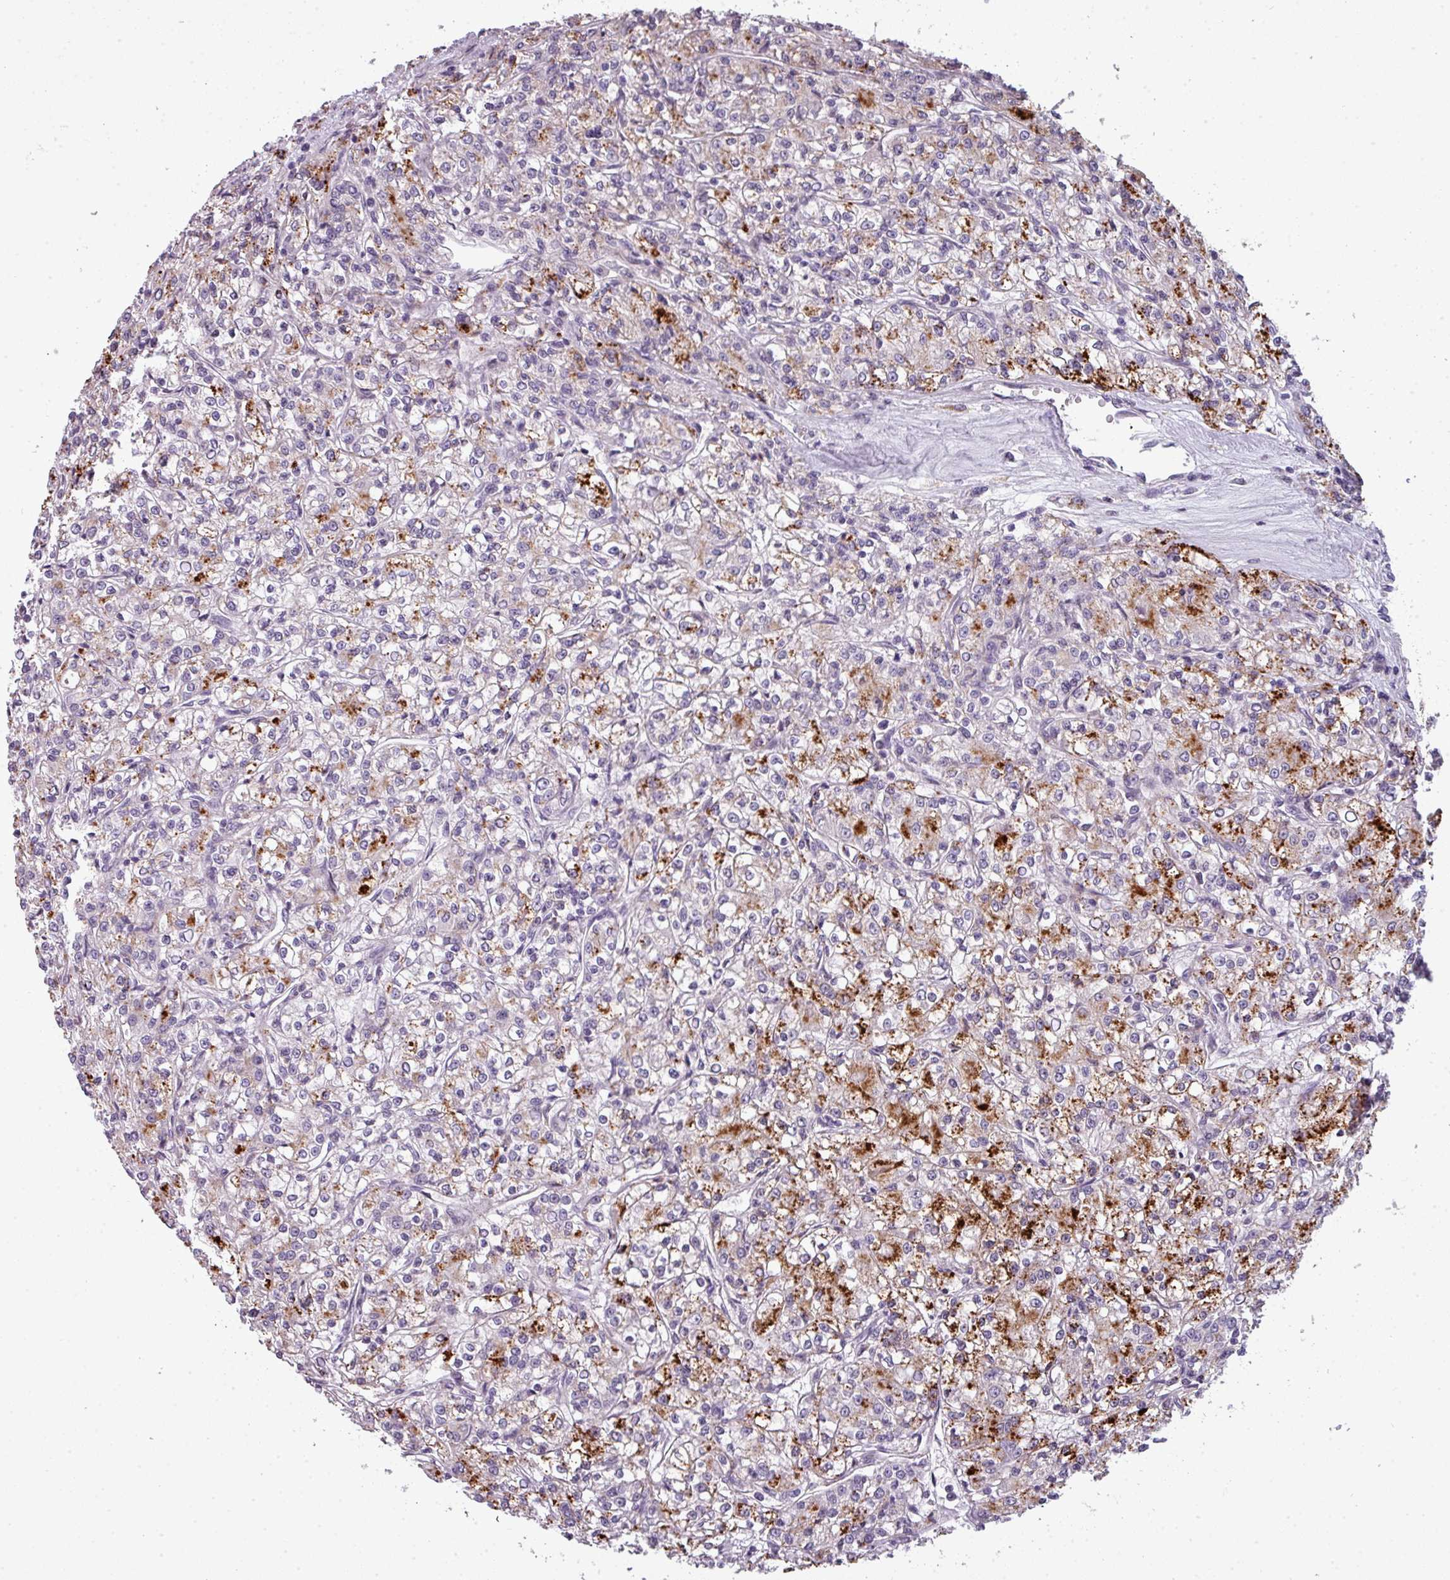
{"staining": {"intensity": "strong", "quantity": "<25%", "location": "cytoplasmic/membranous"}, "tissue": "renal cancer", "cell_type": "Tumor cells", "image_type": "cancer", "snomed": [{"axis": "morphology", "description": "Adenocarcinoma, NOS"}, {"axis": "topography", "description": "Kidney"}], "caption": "This is an image of IHC staining of renal cancer (adenocarcinoma), which shows strong positivity in the cytoplasmic/membranous of tumor cells.", "gene": "TMEFF1", "patient": {"sex": "female", "age": 59}}